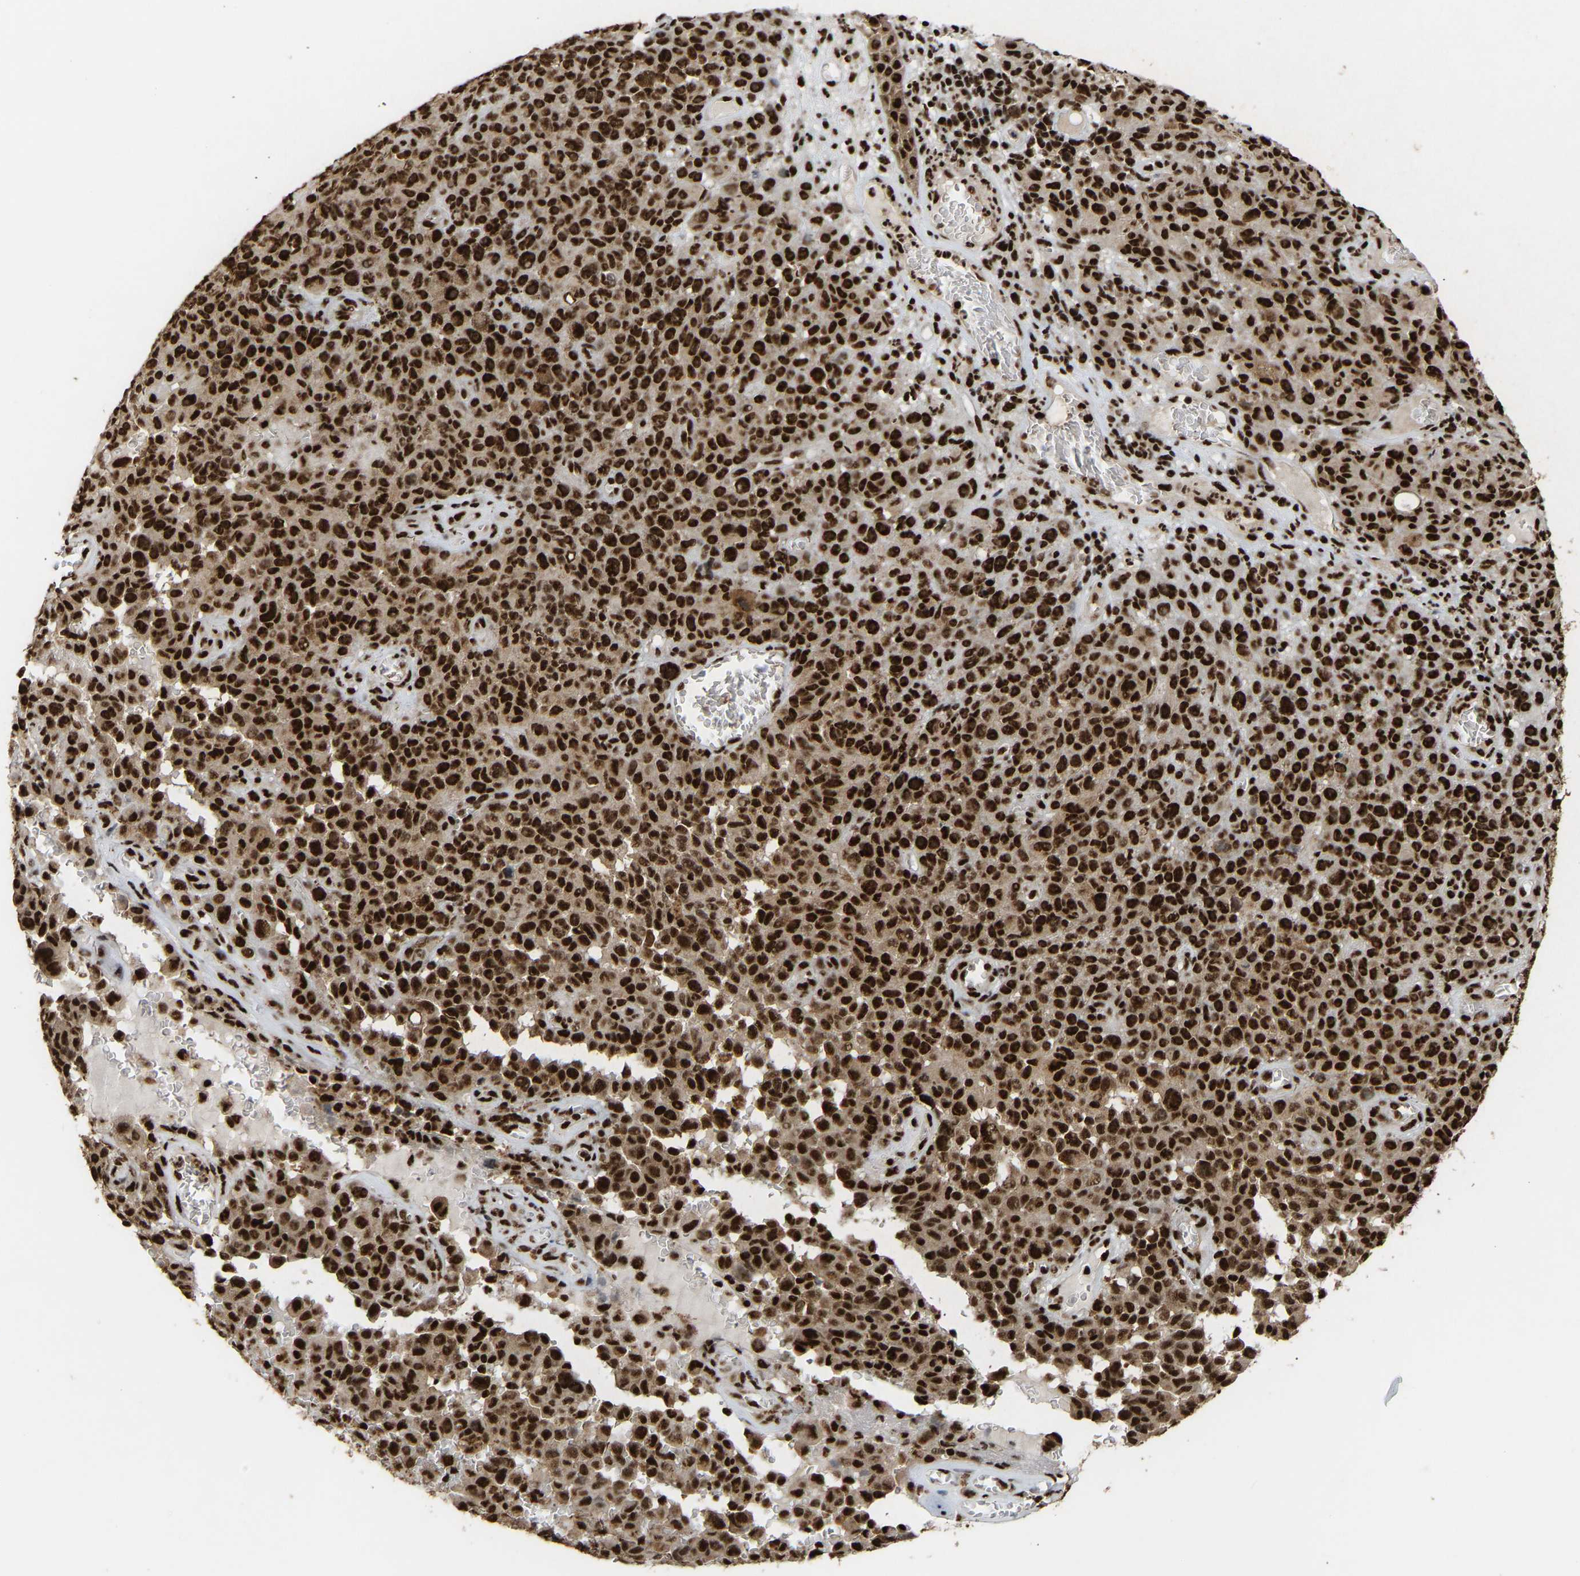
{"staining": {"intensity": "strong", "quantity": ">75%", "location": "nuclear"}, "tissue": "melanoma", "cell_type": "Tumor cells", "image_type": "cancer", "snomed": [{"axis": "morphology", "description": "Malignant melanoma, NOS"}, {"axis": "topography", "description": "Skin"}], "caption": "Immunohistochemistry (IHC) (DAB (3,3'-diaminobenzidine)) staining of melanoma reveals strong nuclear protein positivity in about >75% of tumor cells. (DAB (3,3'-diaminobenzidine) = brown stain, brightfield microscopy at high magnification).", "gene": "ALYREF", "patient": {"sex": "female", "age": 82}}